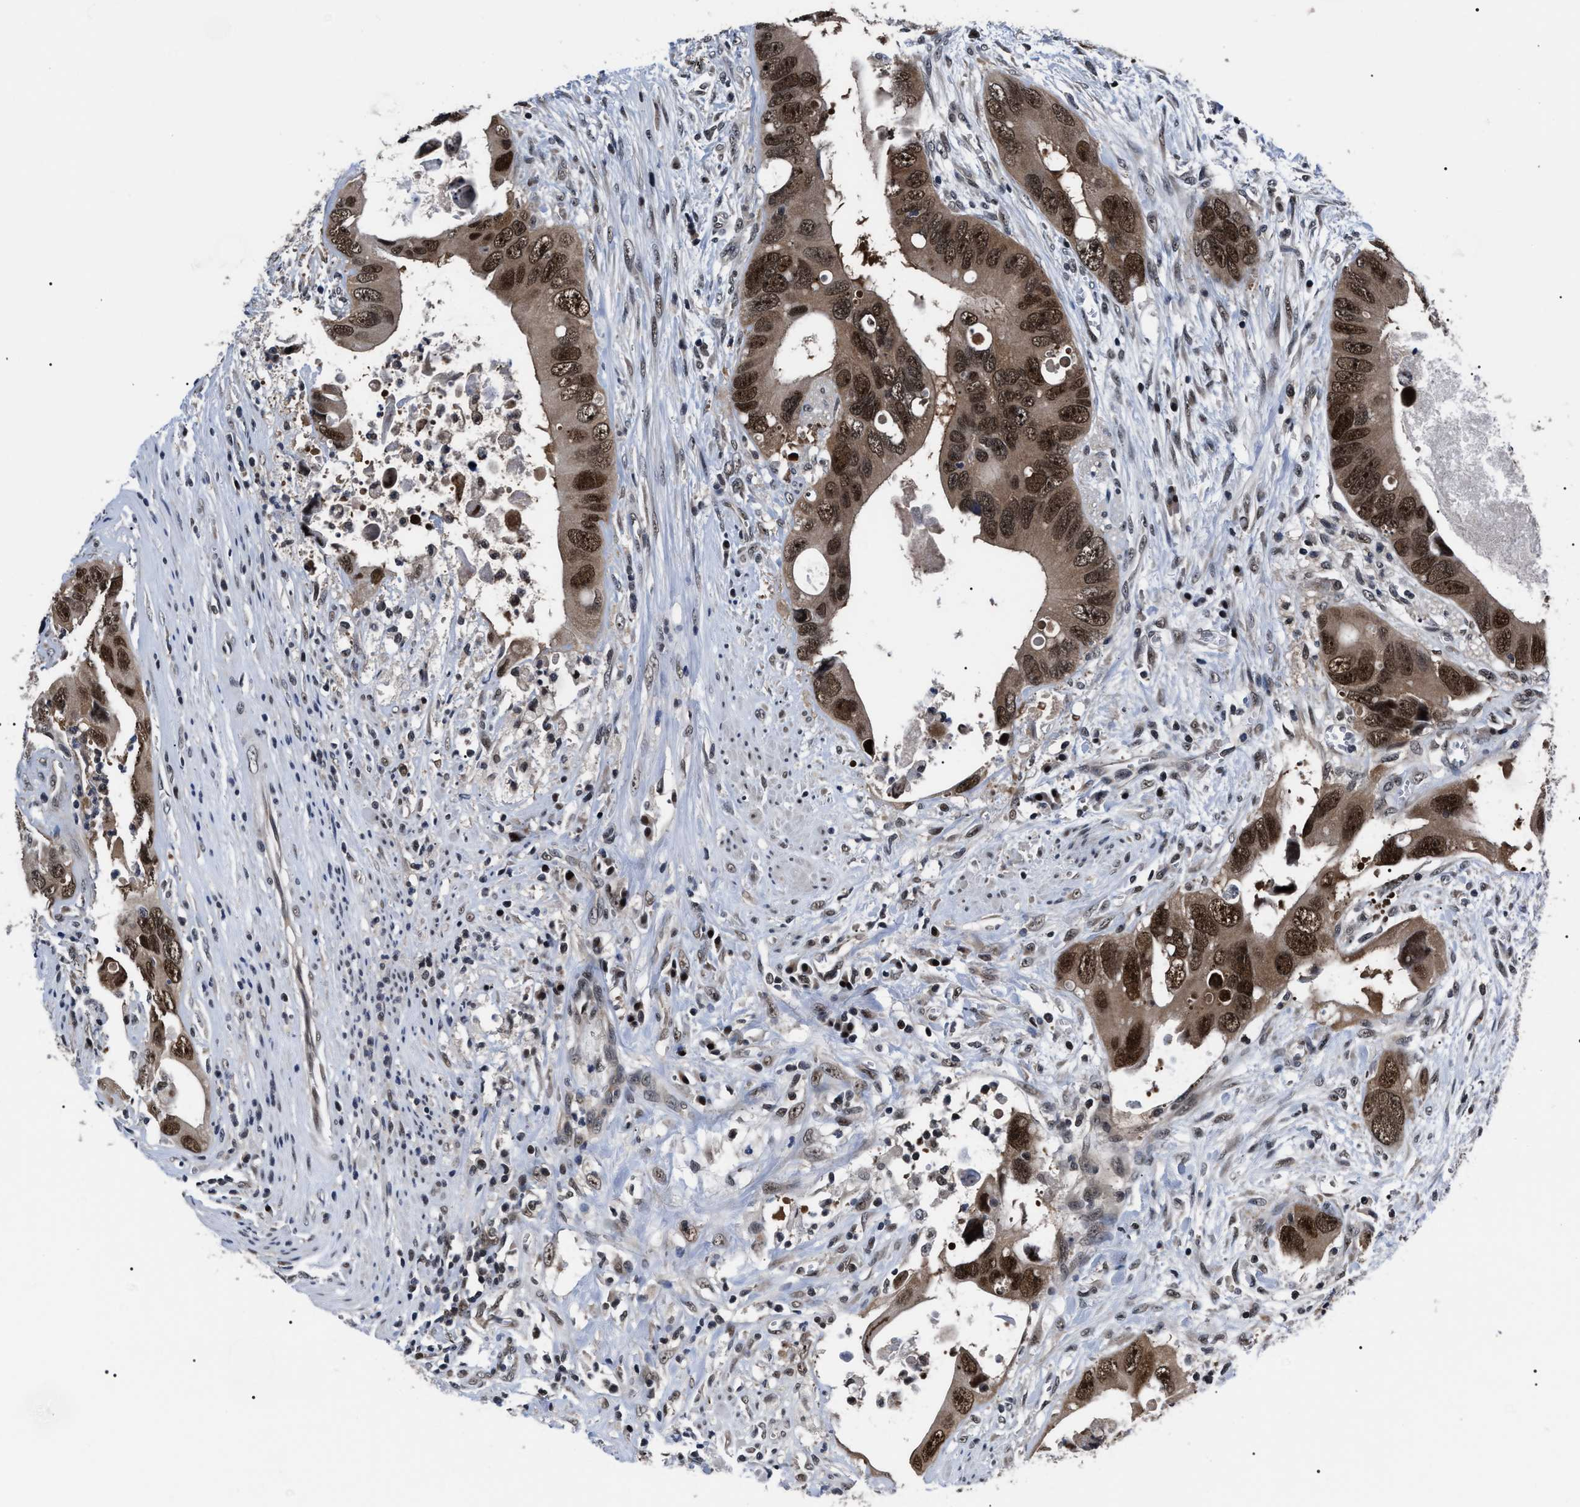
{"staining": {"intensity": "moderate", "quantity": ">75%", "location": "cytoplasmic/membranous,nuclear"}, "tissue": "colorectal cancer", "cell_type": "Tumor cells", "image_type": "cancer", "snomed": [{"axis": "morphology", "description": "Adenocarcinoma, NOS"}, {"axis": "topography", "description": "Rectum"}], "caption": "Immunohistochemistry (DAB) staining of human adenocarcinoma (colorectal) reveals moderate cytoplasmic/membranous and nuclear protein staining in about >75% of tumor cells.", "gene": "CSNK2A1", "patient": {"sex": "male", "age": 70}}